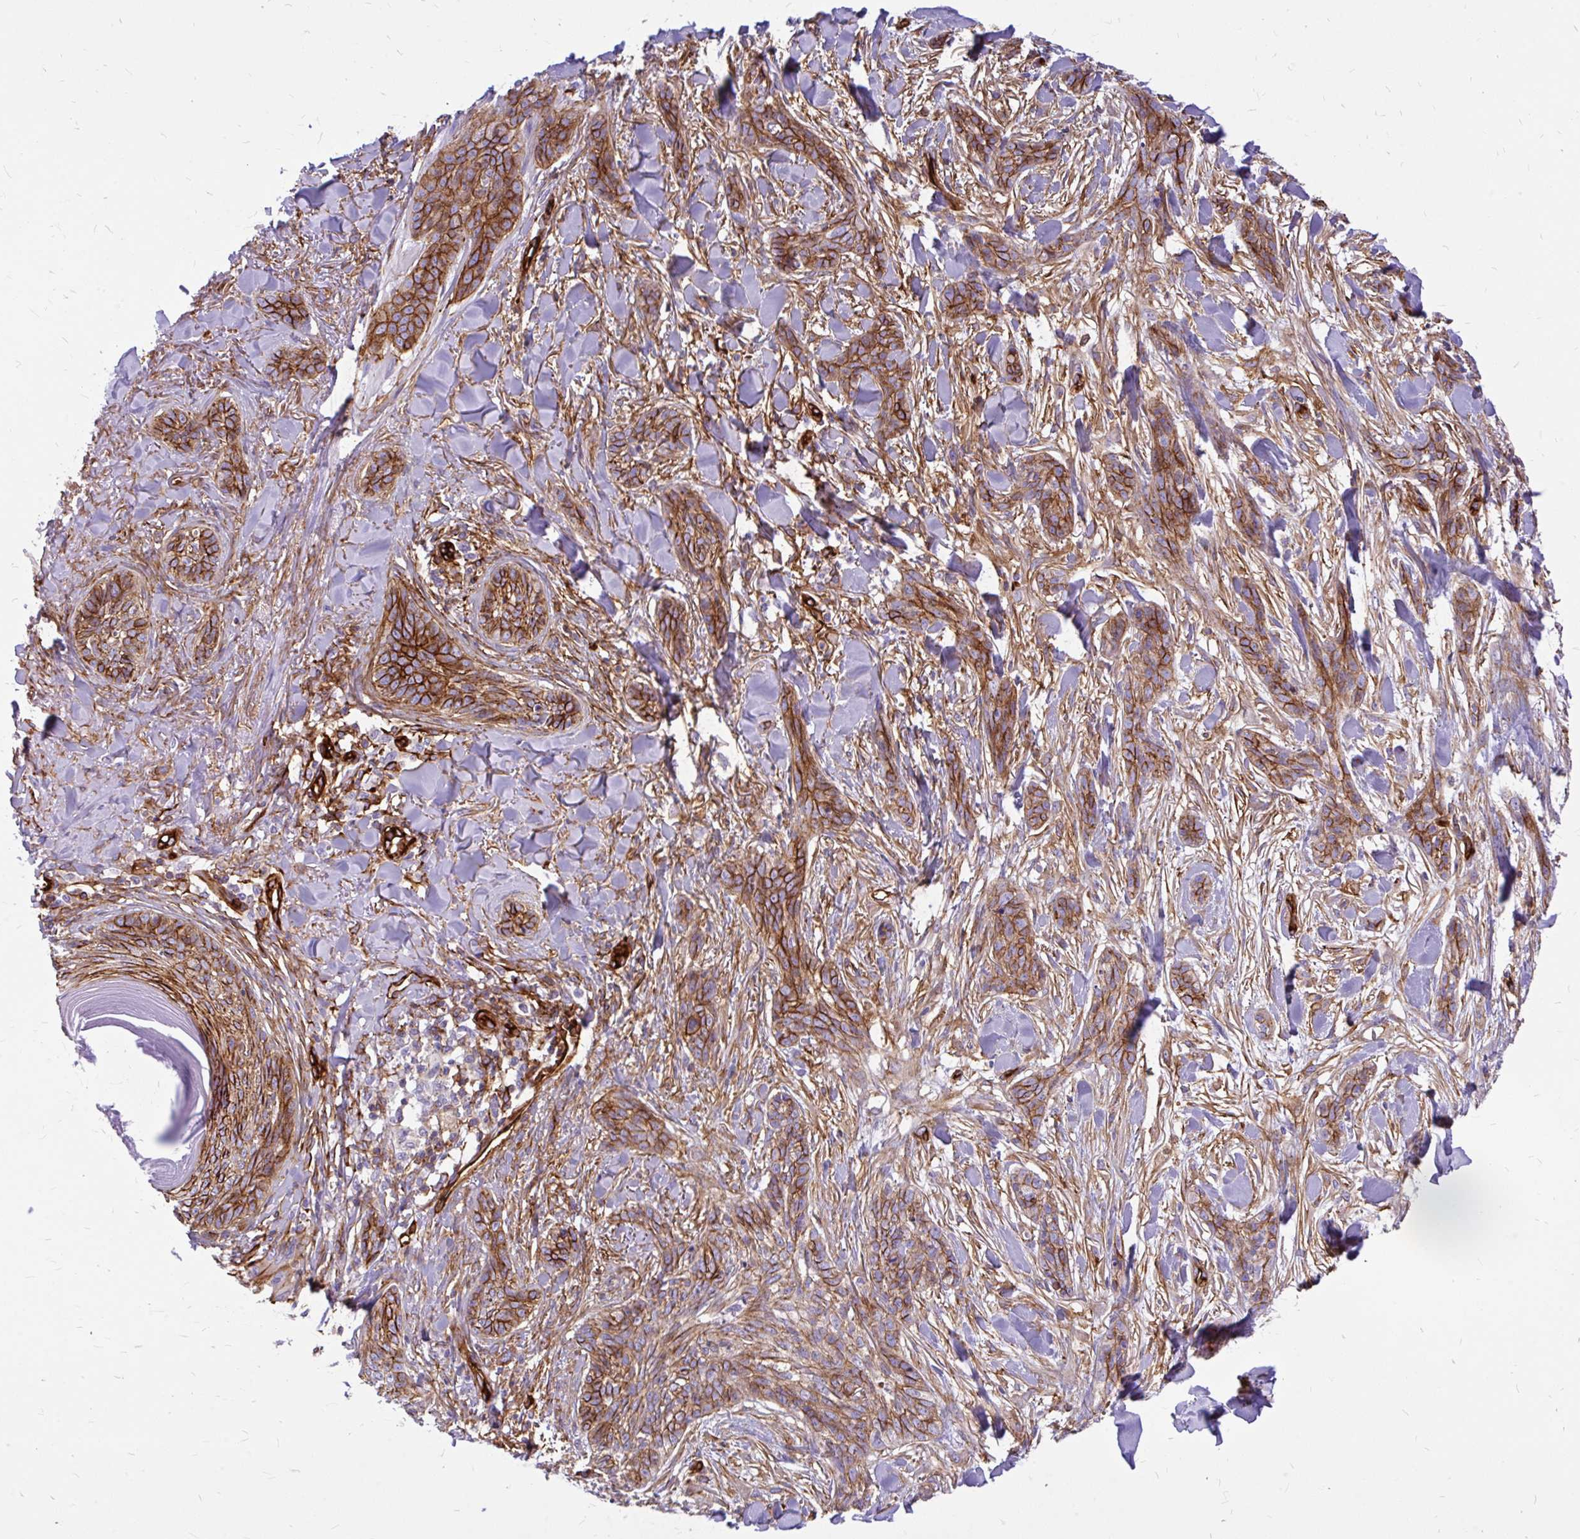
{"staining": {"intensity": "strong", "quantity": ">75%", "location": "cytoplasmic/membranous"}, "tissue": "skin cancer", "cell_type": "Tumor cells", "image_type": "cancer", "snomed": [{"axis": "morphology", "description": "Basal cell carcinoma"}, {"axis": "topography", "description": "Skin"}], "caption": "Human skin cancer (basal cell carcinoma) stained for a protein (brown) shows strong cytoplasmic/membranous positive positivity in about >75% of tumor cells.", "gene": "MAP1LC3B", "patient": {"sex": "male", "age": 52}}